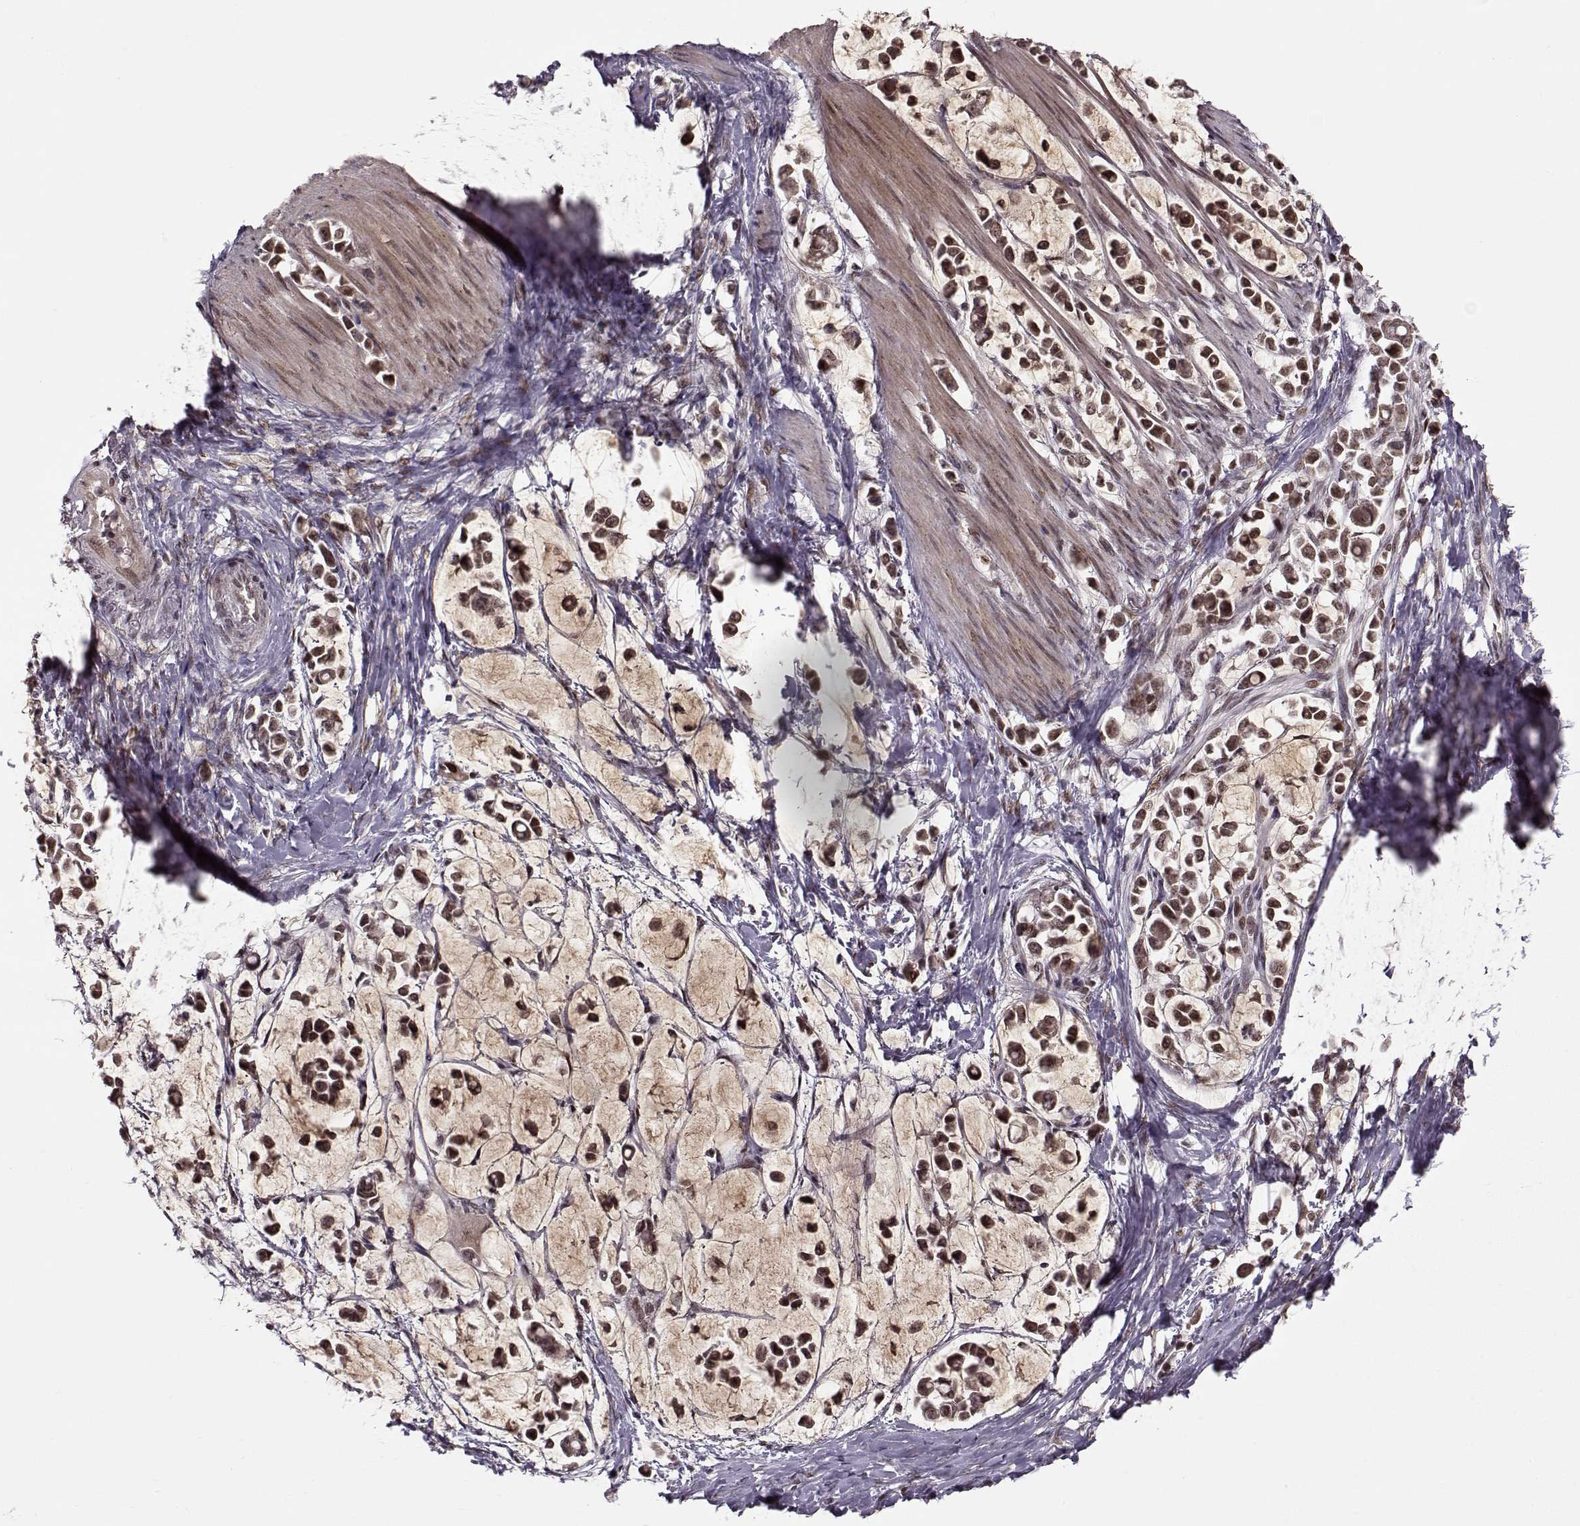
{"staining": {"intensity": "moderate", "quantity": ">75%", "location": "cytoplasmic/membranous,nuclear"}, "tissue": "stomach cancer", "cell_type": "Tumor cells", "image_type": "cancer", "snomed": [{"axis": "morphology", "description": "Adenocarcinoma, NOS"}, {"axis": "topography", "description": "Stomach"}], "caption": "DAB (3,3'-diaminobenzidine) immunohistochemical staining of human stomach adenocarcinoma demonstrates moderate cytoplasmic/membranous and nuclear protein expression in about >75% of tumor cells.", "gene": "RAI1", "patient": {"sex": "male", "age": 82}}